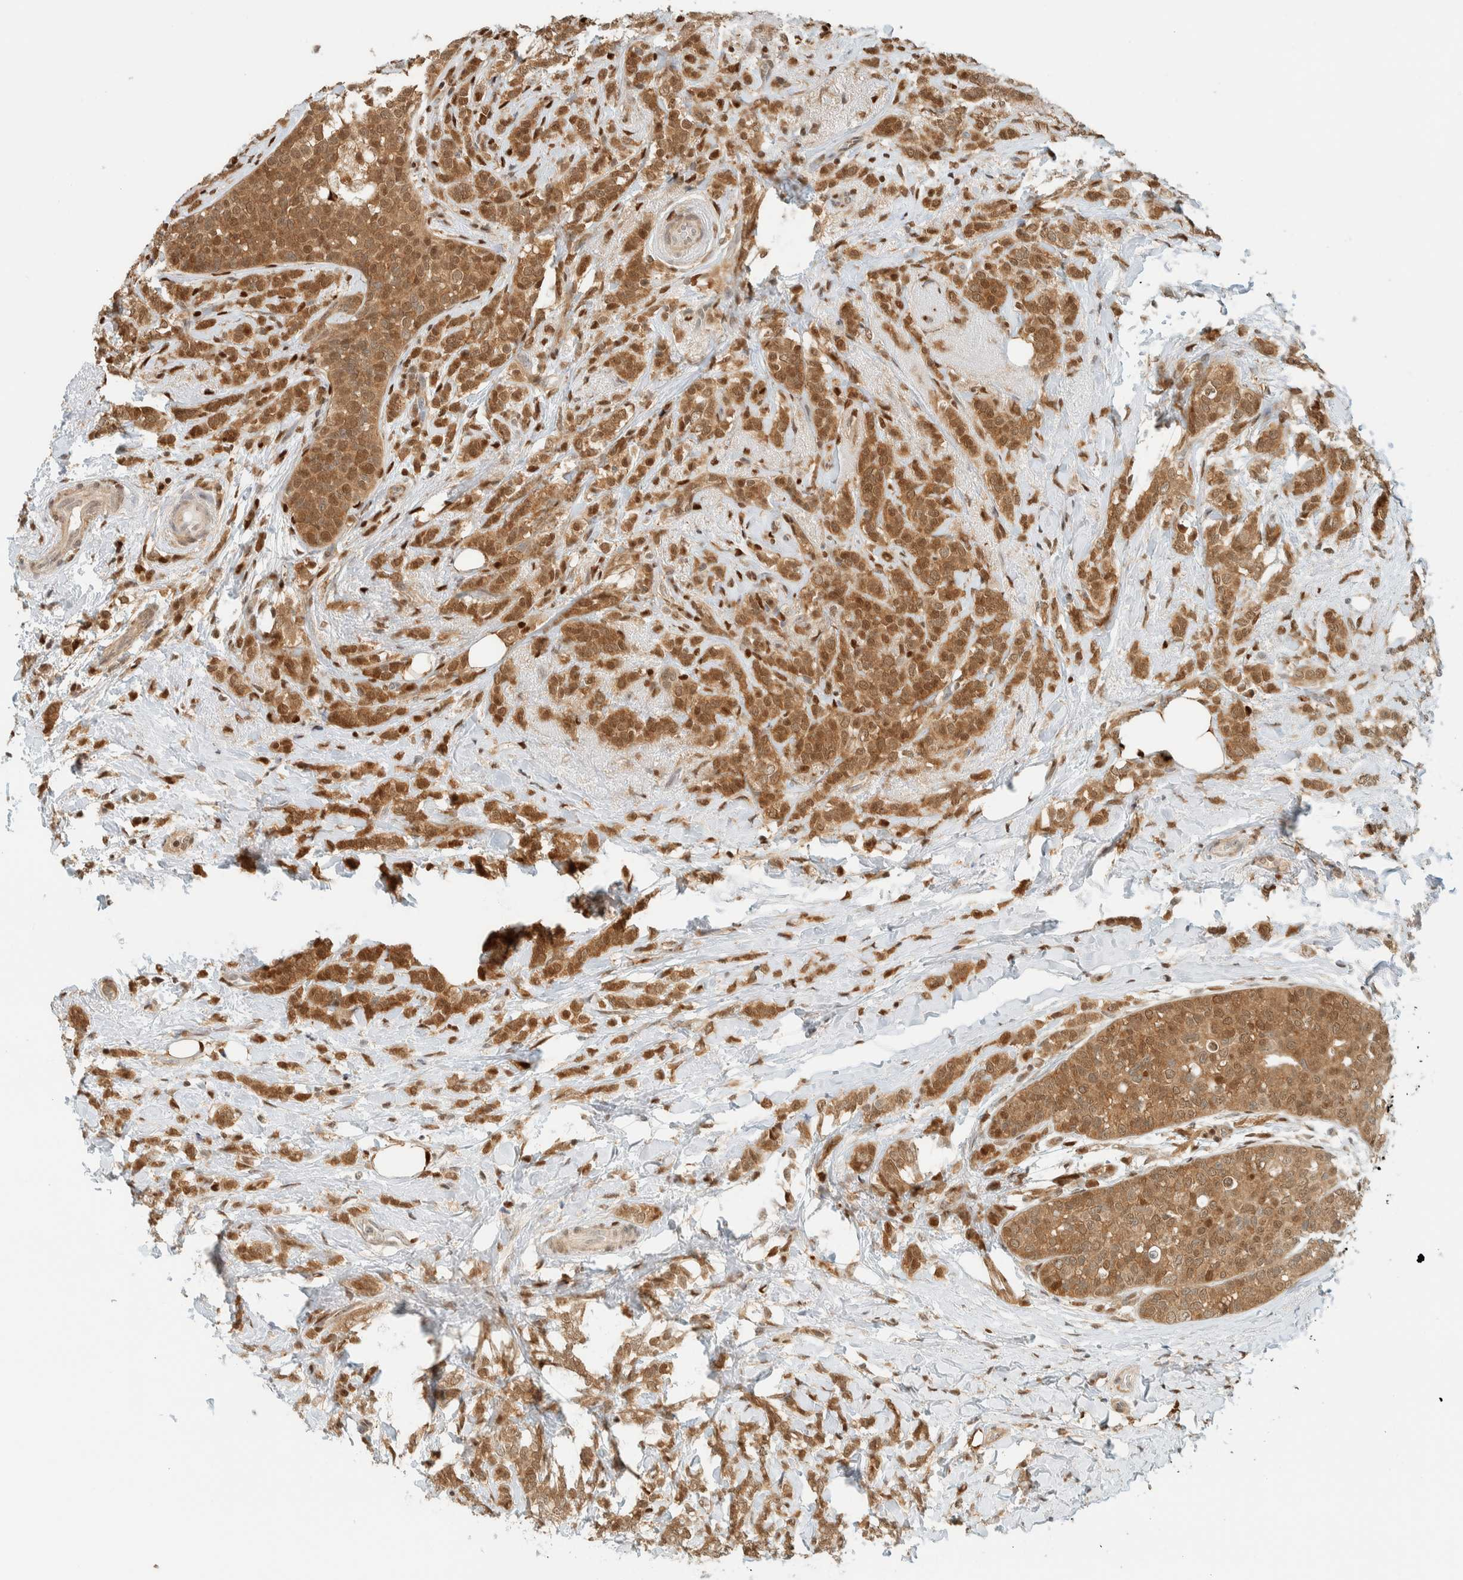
{"staining": {"intensity": "strong", "quantity": ">75%", "location": "cytoplasmic/membranous,nuclear"}, "tissue": "breast cancer", "cell_type": "Tumor cells", "image_type": "cancer", "snomed": [{"axis": "morphology", "description": "Lobular carcinoma"}, {"axis": "topography", "description": "Breast"}], "caption": "There is high levels of strong cytoplasmic/membranous and nuclear expression in tumor cells of lobular carcinoma (breast), as demonstrated by immunohistochemical staining (brown color).", "gene": "ZBTB37", "patient": {"sex": "female", "age": 50}}